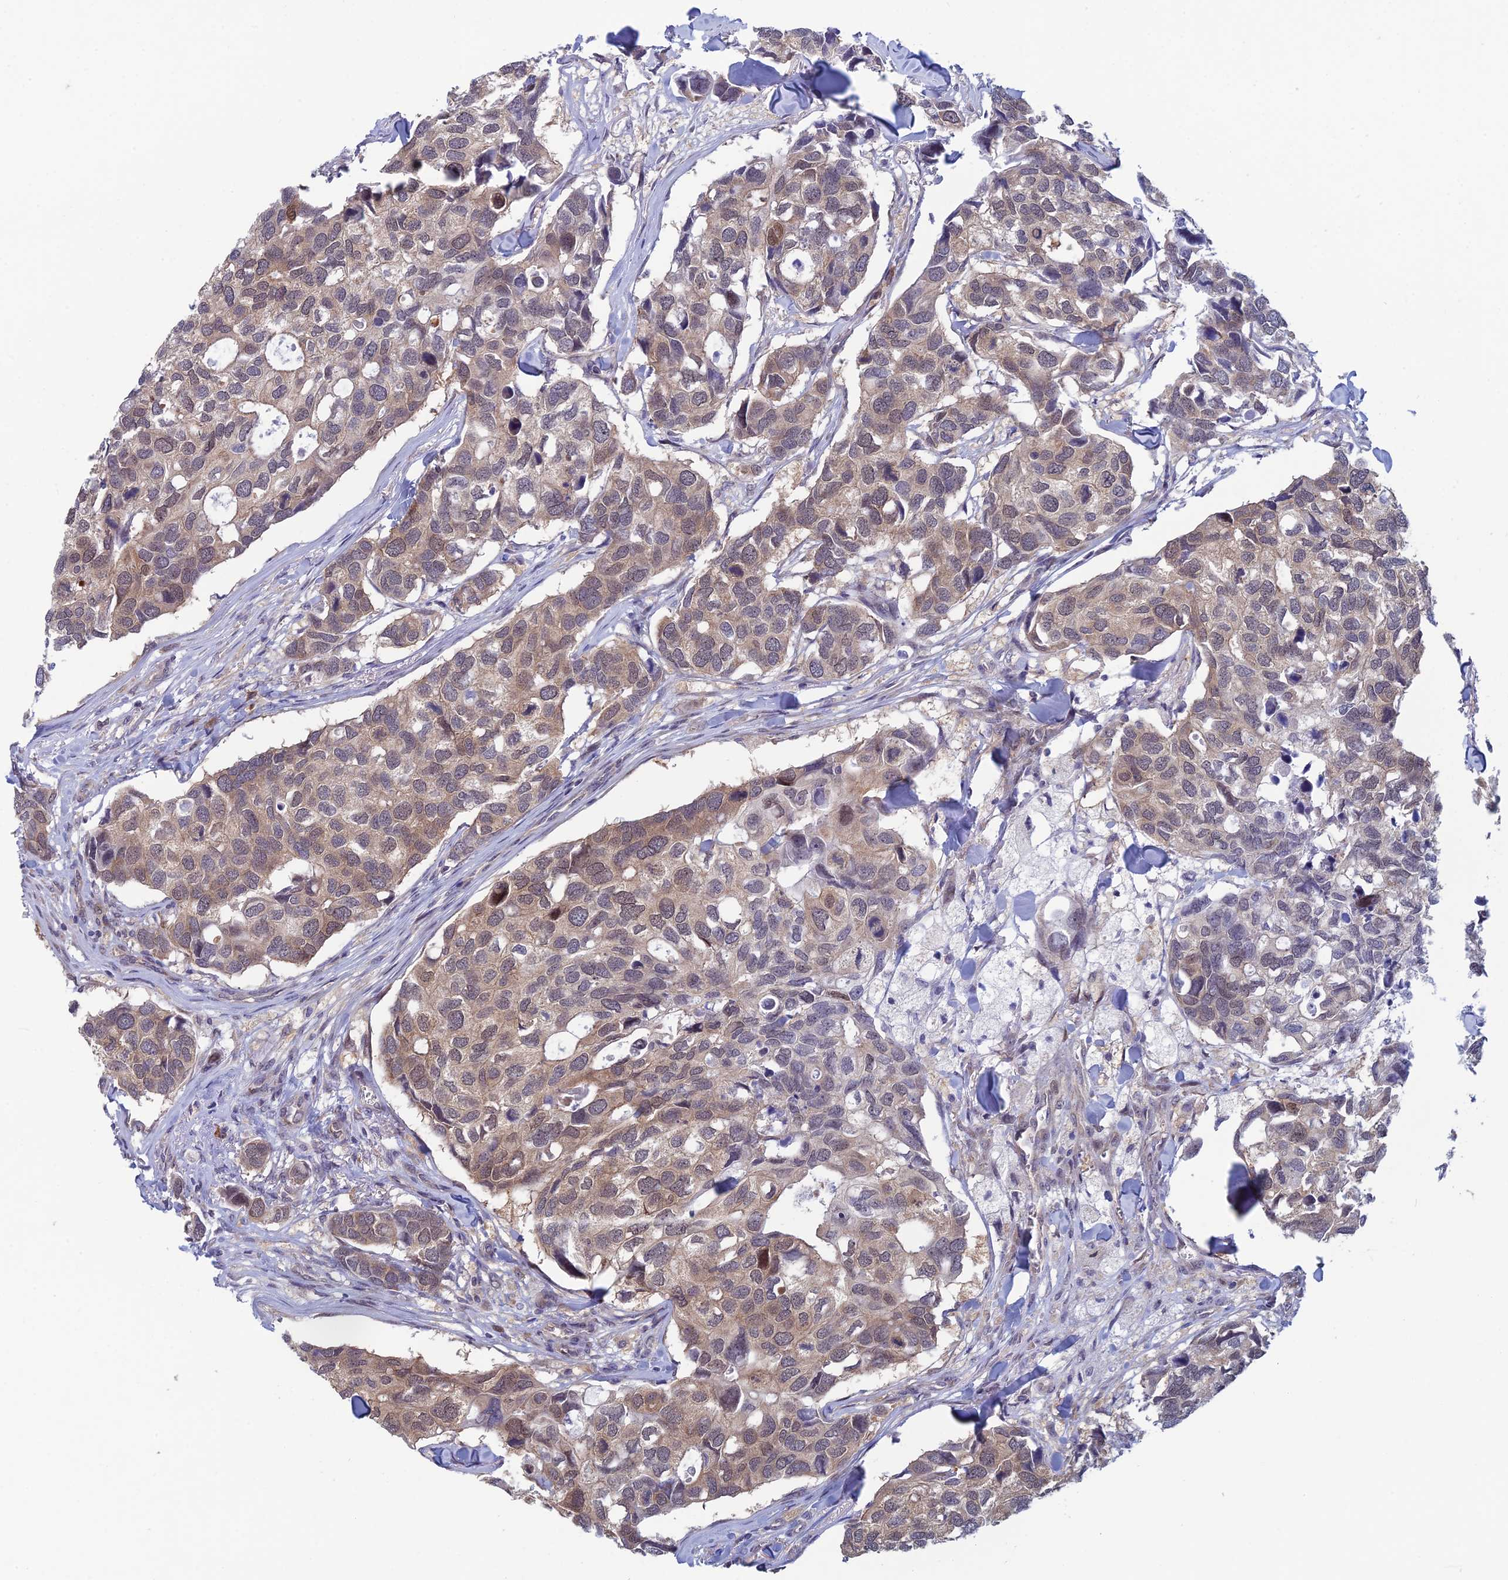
{"staining": {"intensity": "weak", "quantity": "25%-75%", "location": "cytoplasmic/membranous,nuclear"}, "tissue": "breast cancer", "cell_type": "Tumor cells", "image_type": "cancer", "snomed": [{"axis": "morphology", "description": "Duct carcinoma"}, {"axis": "topography", "description": "Breast"}], "caption": "Brown immunohistochemical staining in human breast cancer exhibits weak cytoplasmic/membranous and nuclear staining in approximately 25%-75% of tumor cells. Immunohistochemistry (ihc) stains the protein of interest in brown and the nuclei are stained blue.", "gene": "SRA1", "patient": {"sex": "female", "age": 83}}